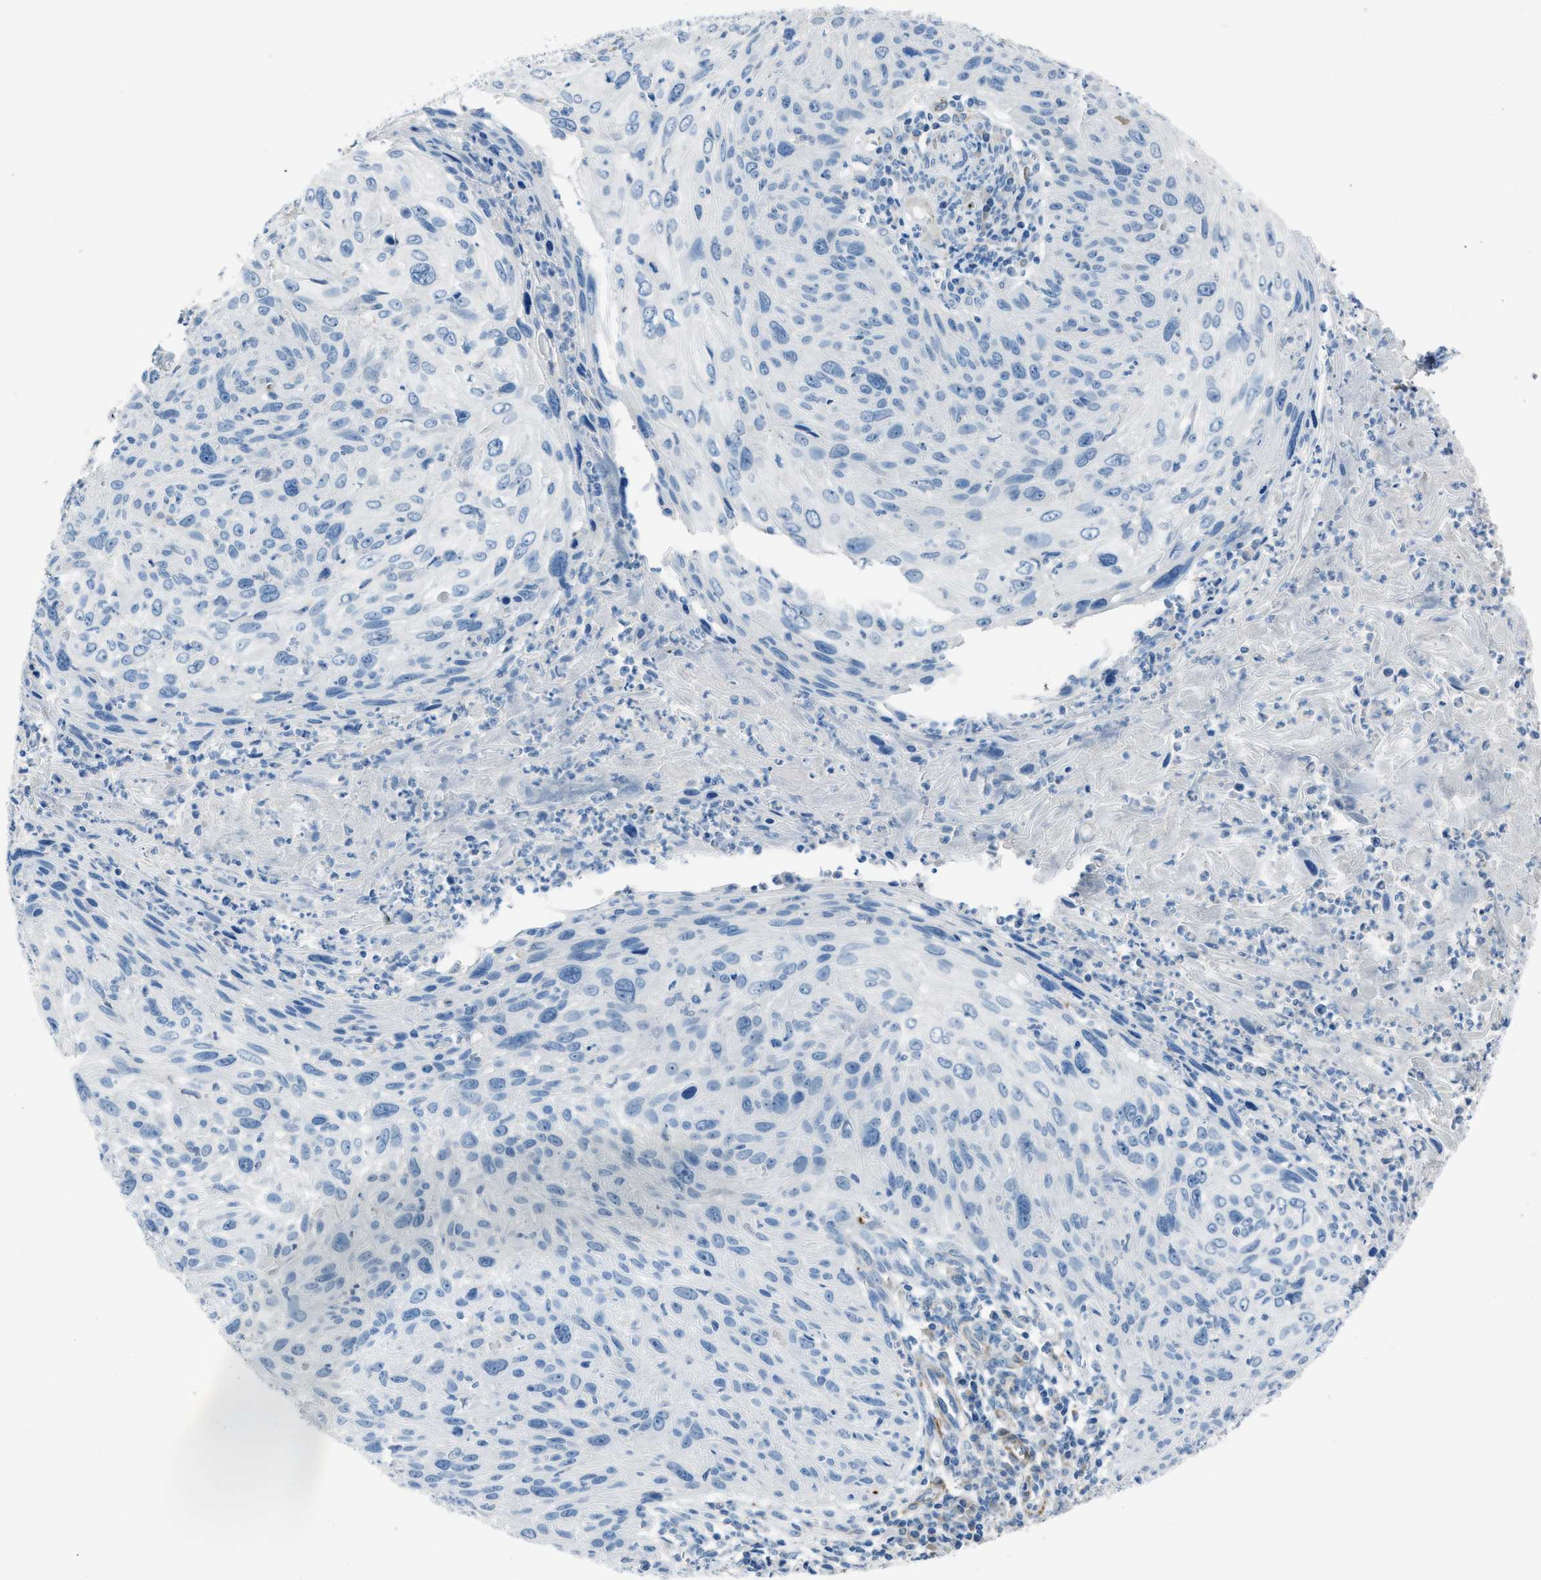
{"staining": {"intensity": "negative", "quantity": "none", "location": "none"}, "tissue": "cervical cancer", "cell_type": "Tumor cells", "image_type": "cancer", "snomed": [{"axis": "morphology", "description": "Squamous cell carcinoma, NOS"}, {"axis": "topography", "description": "Cervix"}], "caption": "There is no significant staining in tumor cells of cervical squamous cell carcinoma.", "gene": "SLC22A15", "patient": {"sex": "female", "age": 51}}